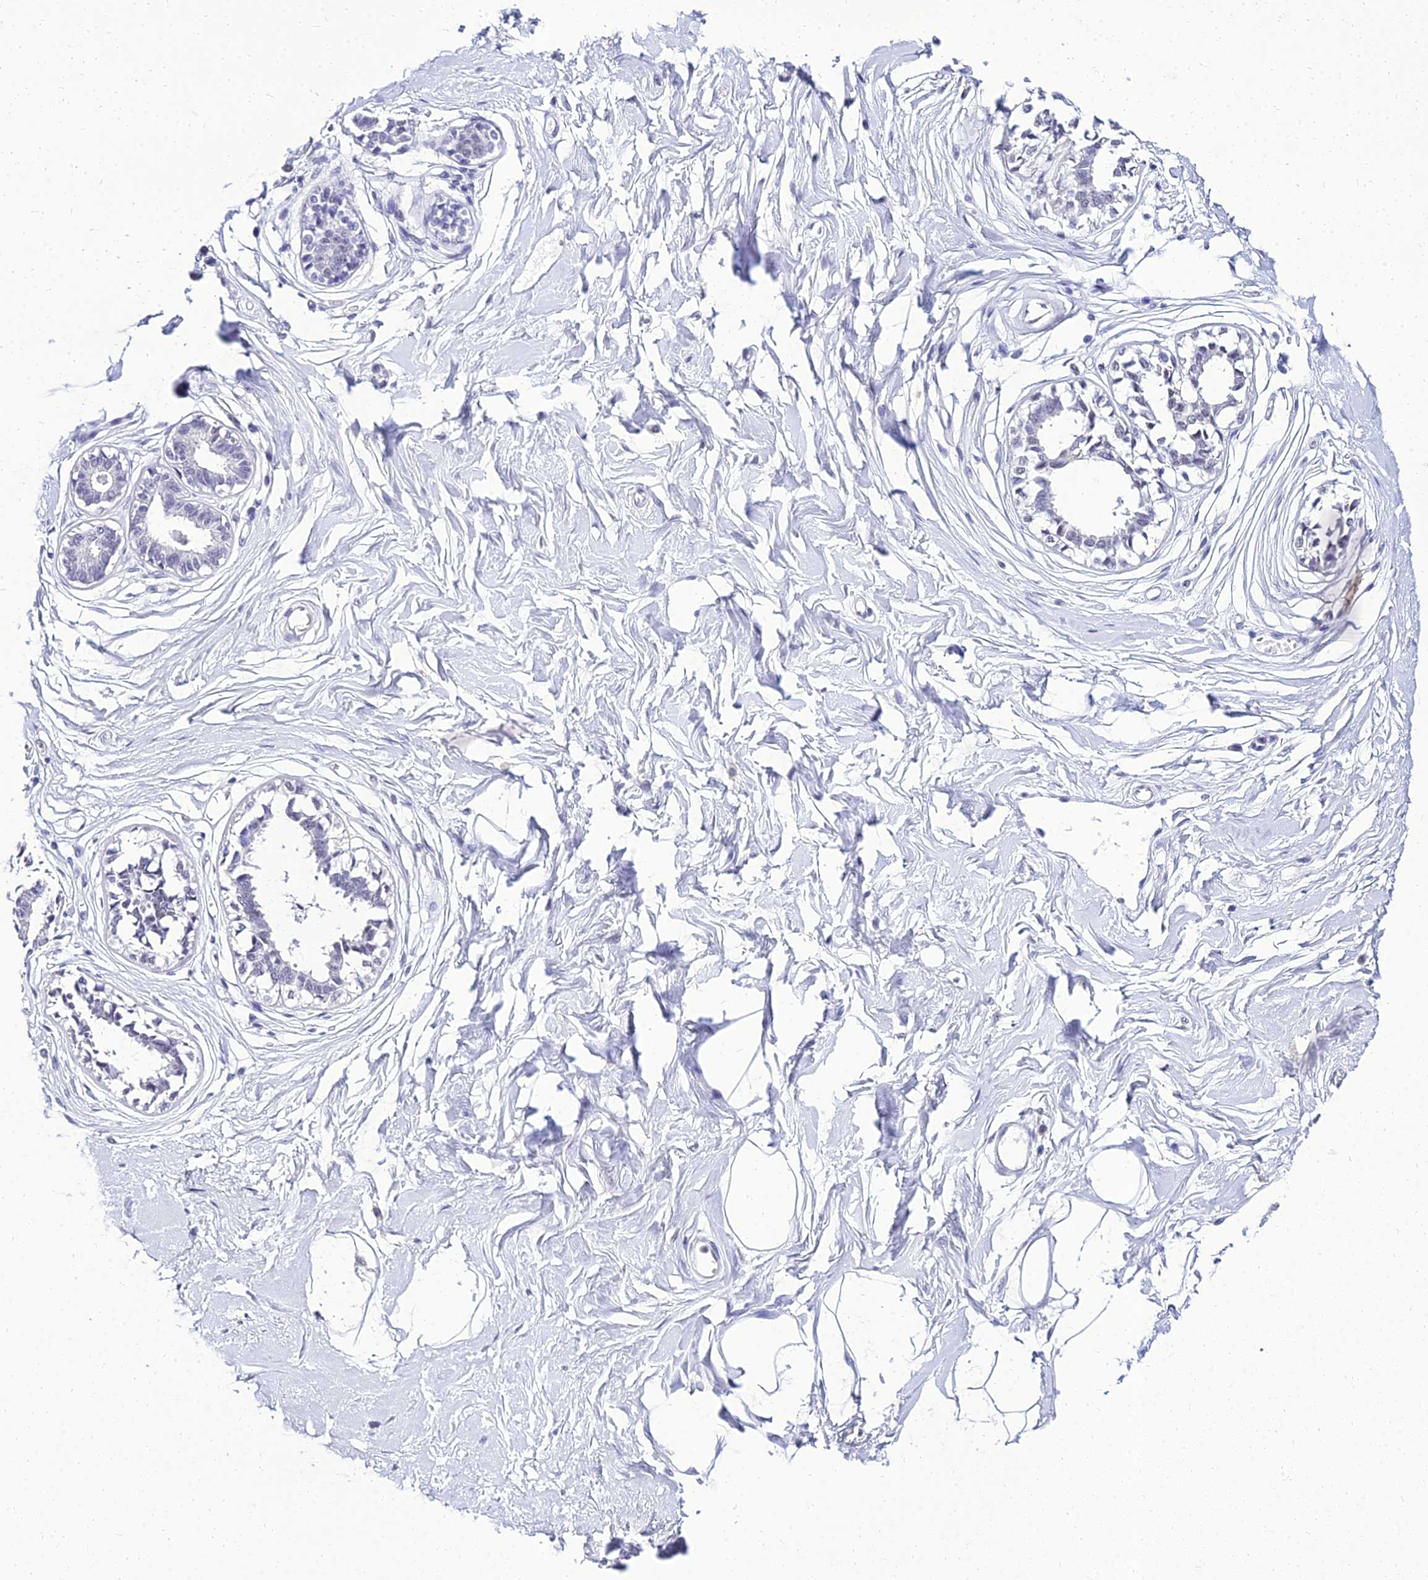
{"staining": {"intensity": "negative", "quantity": "none", "location": "none"}, "tissue": "breast", "cell_type": "Adipocytes", "image_type": "normal", "snomed": [{"axis": "morphology", "description": "Normal tissue, NOS"}, {"axis": "topography", "description": "Breast"}], "caption": "Micrograph shows no significant protein positivity in adipocytes of unremarkable breast. (DAB (3,3'-diaminobenzidine) immunohistochemistry (IHC), high magnification).", "gene": "PPP4R2", "patient": {"sex": "female", "age": 45}}